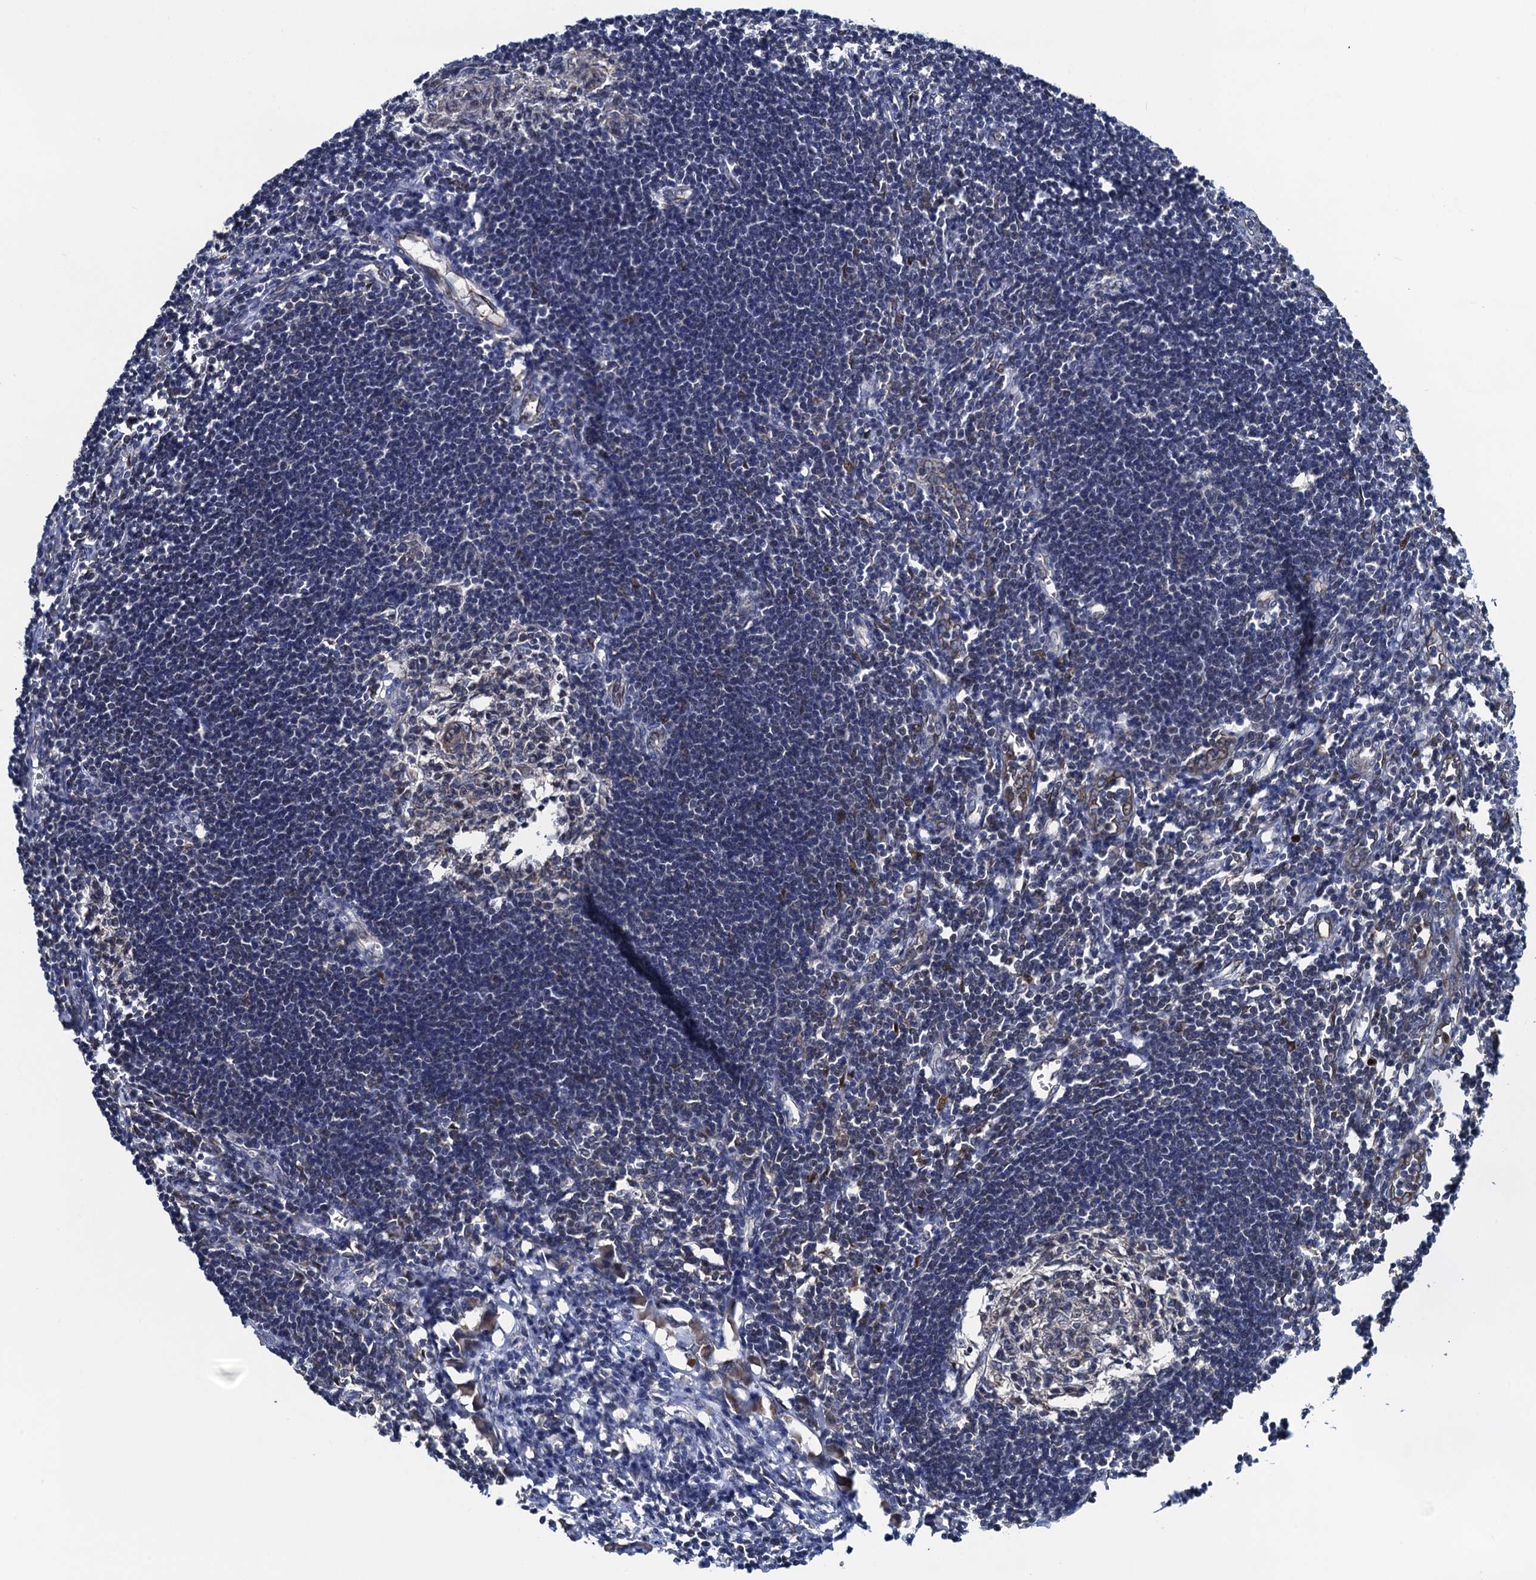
{"staining": {"intensity": "moderate", "quantity": "<25%", "location": "nuclear"}, "tissue": "lymph node", "cell_type": "Germinal center cells", "image_type": "normal", "snomed": [{"axis": "morphology", "description": "Normal tissue, NOS"}, {"axis": "morphology", "description": "Malignant melanoma, Metastatic site"}, {"axis": "topography", "description": "Lymph node"}], "caption": "Immunohistochemical staining of benign lymph node exhibits moderate nuclear protein expression in approximately <25% of germinal center cells. The protein of interest is stained brown, and the nuclei are stained in blue (DAB (3,3'-diaminobenzidine) IHC with brightfield microscopy, high magnification).", "gene": "RNF125", "patient": {"sex": "male", "age": 41}}